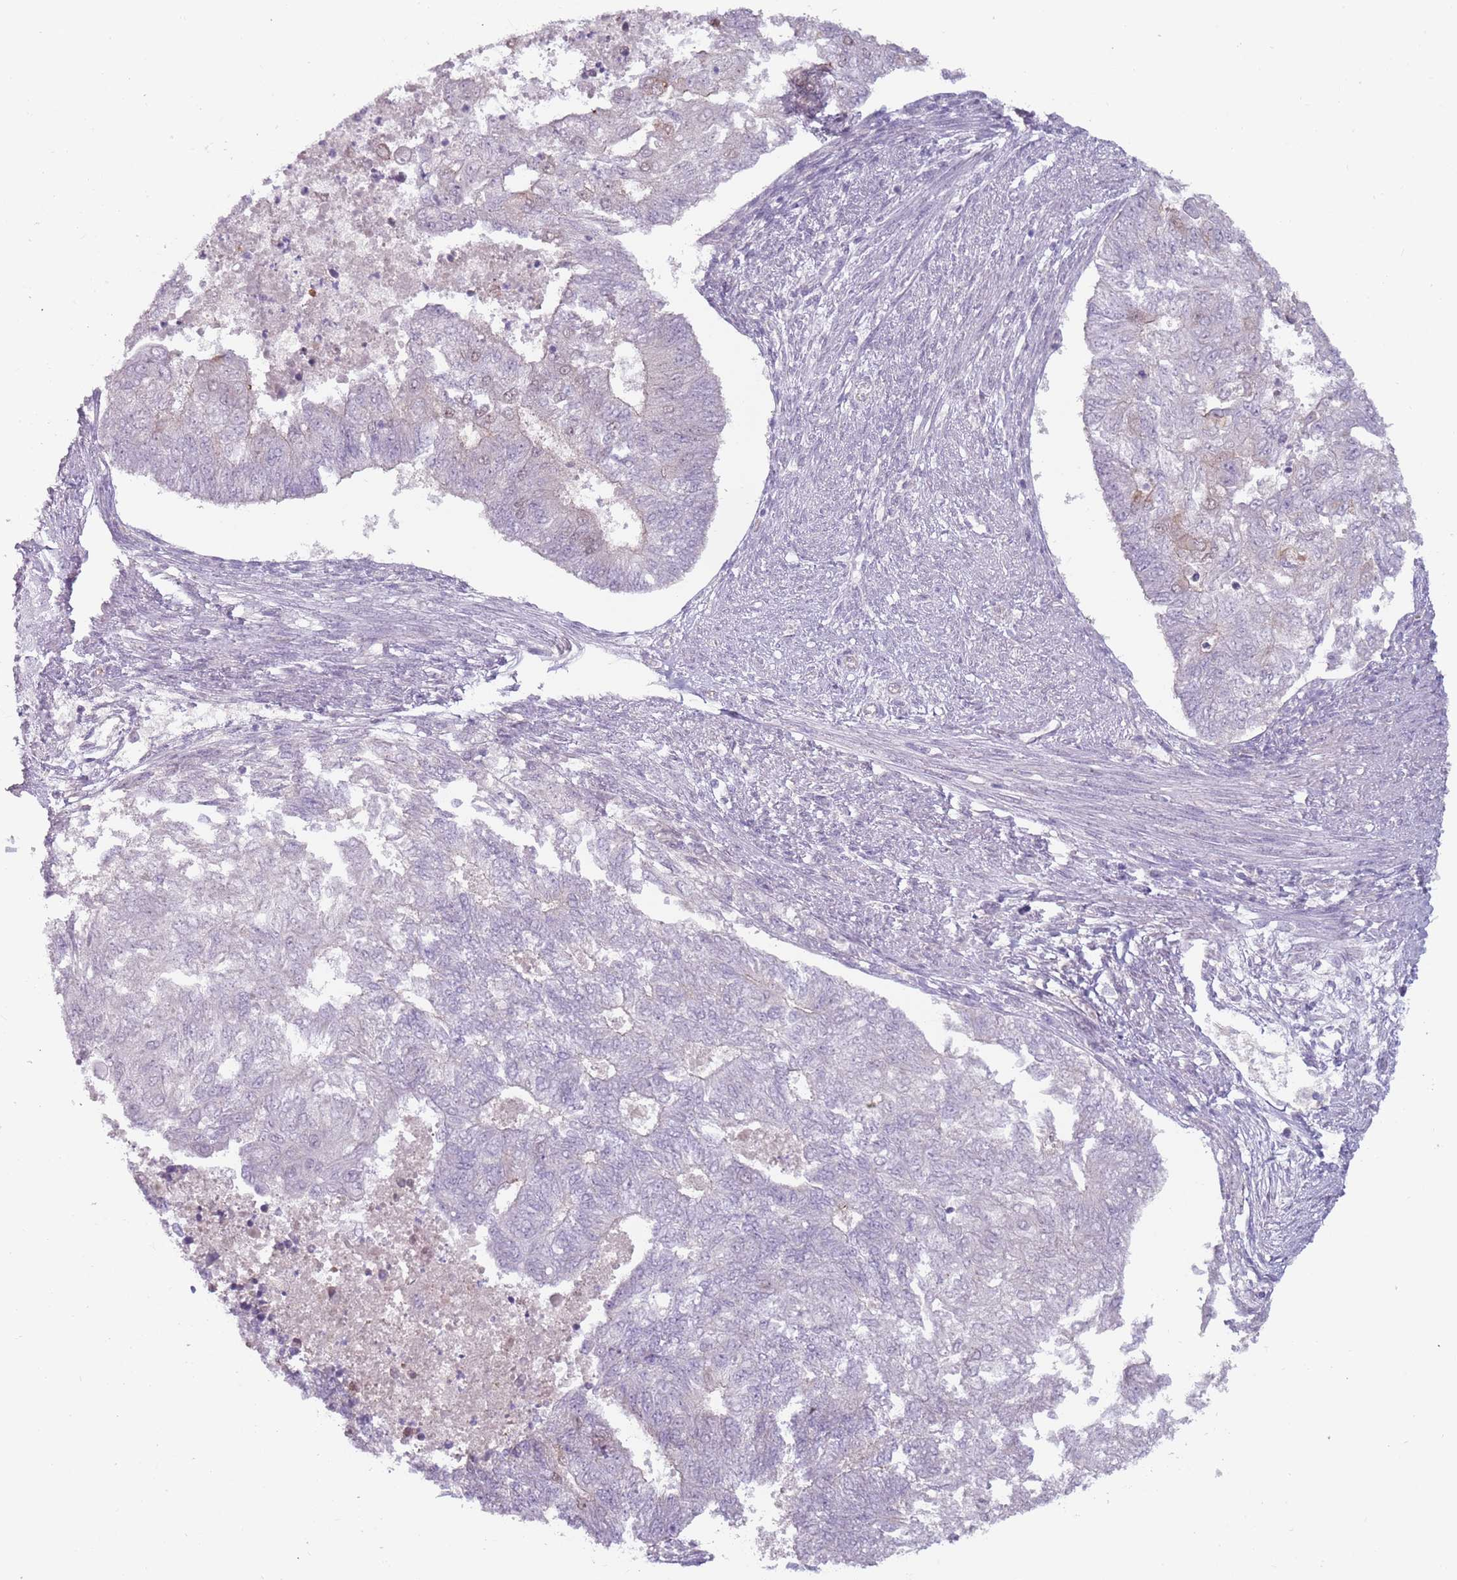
{"staining": {"intensity": "weak", "quantity": "<25%", "location": "nuclear"}, "tissue": "endometrial cancer", "cell_type": "Tumor cells", "image_type": "cancer", "snomed": [{"axis": "morphology", "description": "Adenocarcinoma, NOS"}, {"axis": "topography", "description": "Endometrium"}], "caption": "Photomicrograph shows no significant protein staining in tumor cells of adenocarcinoma (endometrial).", "gene": "RFX2", "patient": {"sex": "female", "age": 32}}